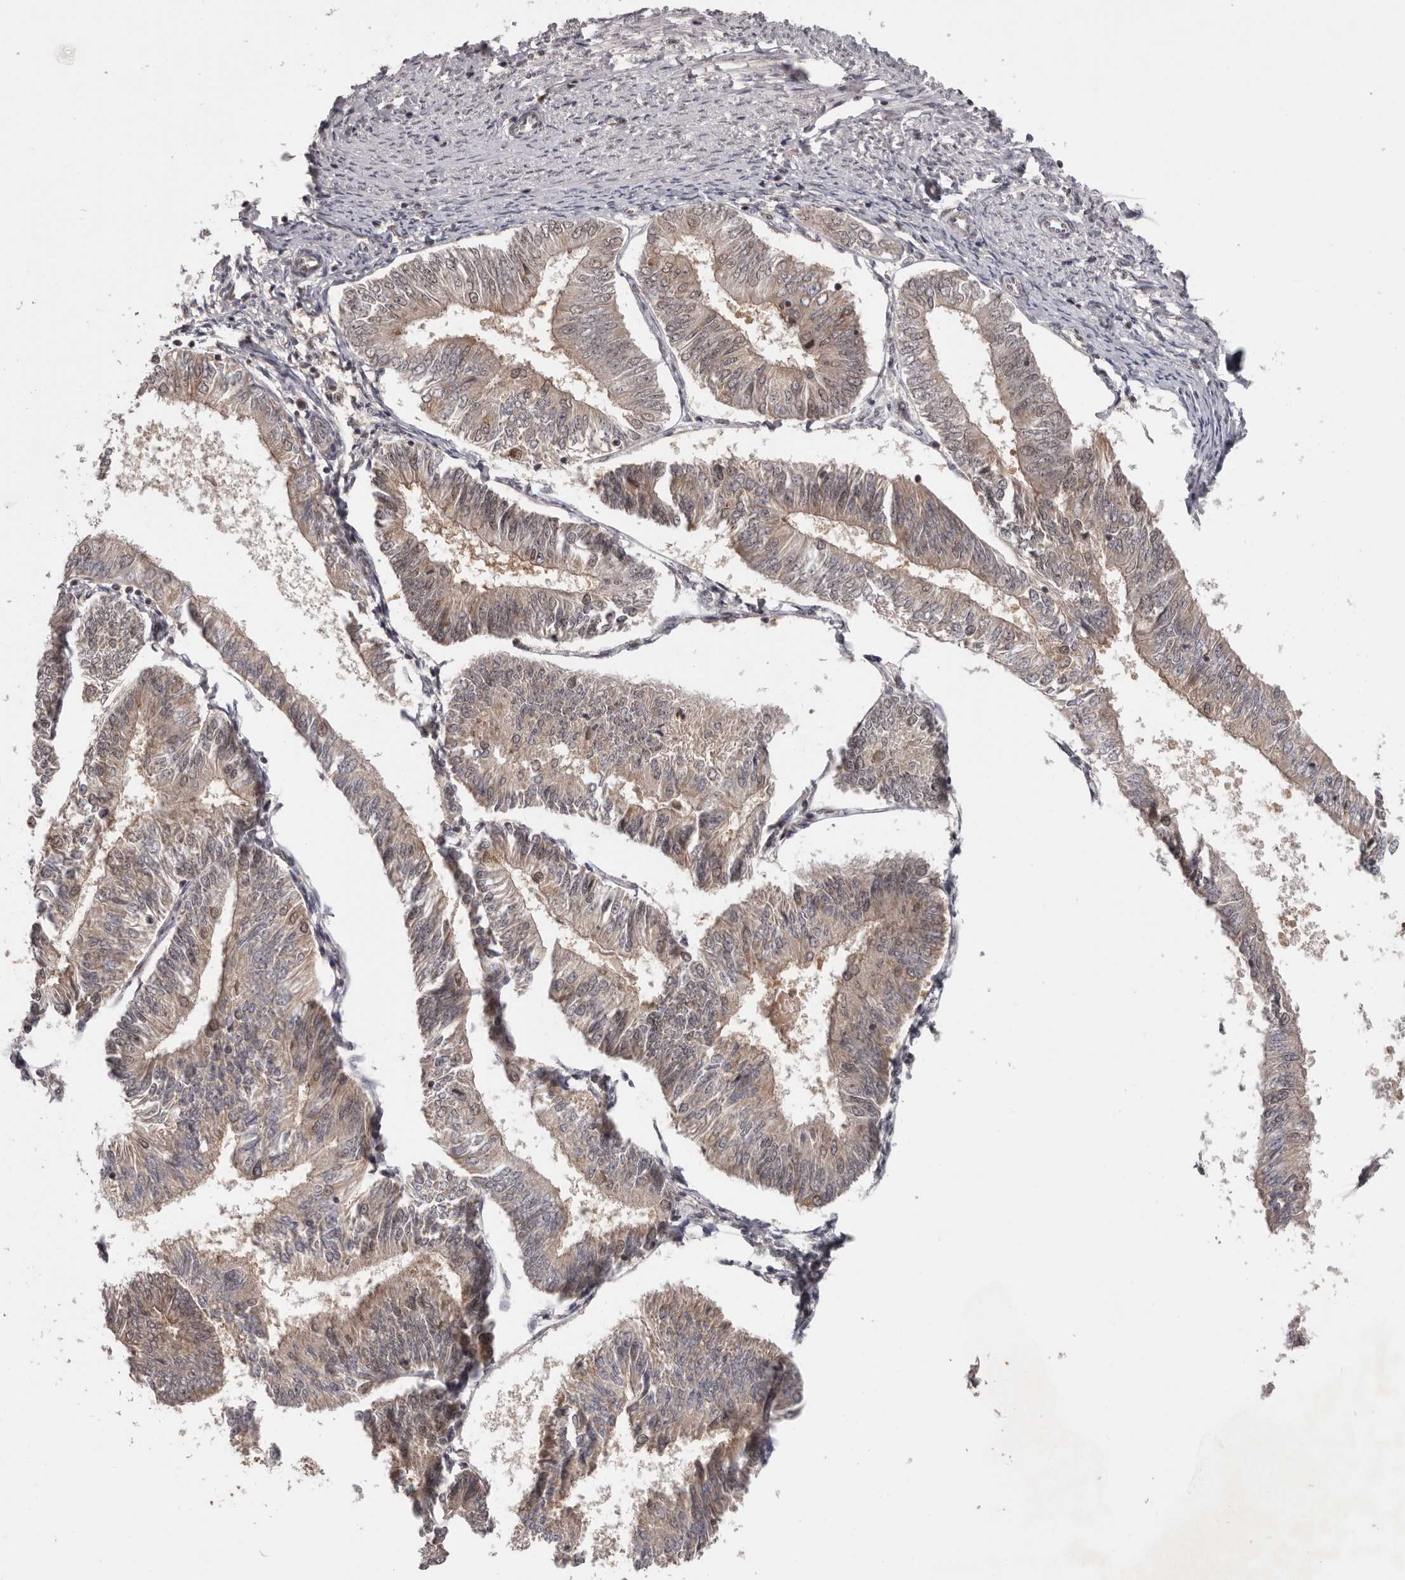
{"staining": {"intensity": "weak", "quantity": ">75%", "location": "cytoplasmic/membranous"}, "tissue": "endometrial cancer", "cell_type": "Tumor cells", "image_type": "cancer", "snomed": [{"axis": "morphology", "description": "Adenocarcinoma, NOS"}, {"axis": "topography", "description": "Endometrium"}], "caption": "High-power microscopy captured an immunohistochemistry photomicrograph of endometrial cancer (adenocarcinoma), revealing weak cytoplasmic/membranous staining in approximately >75% of tumor cells.", "gene": "TBX5", "patient": {"sex": "female", "age": 58}}